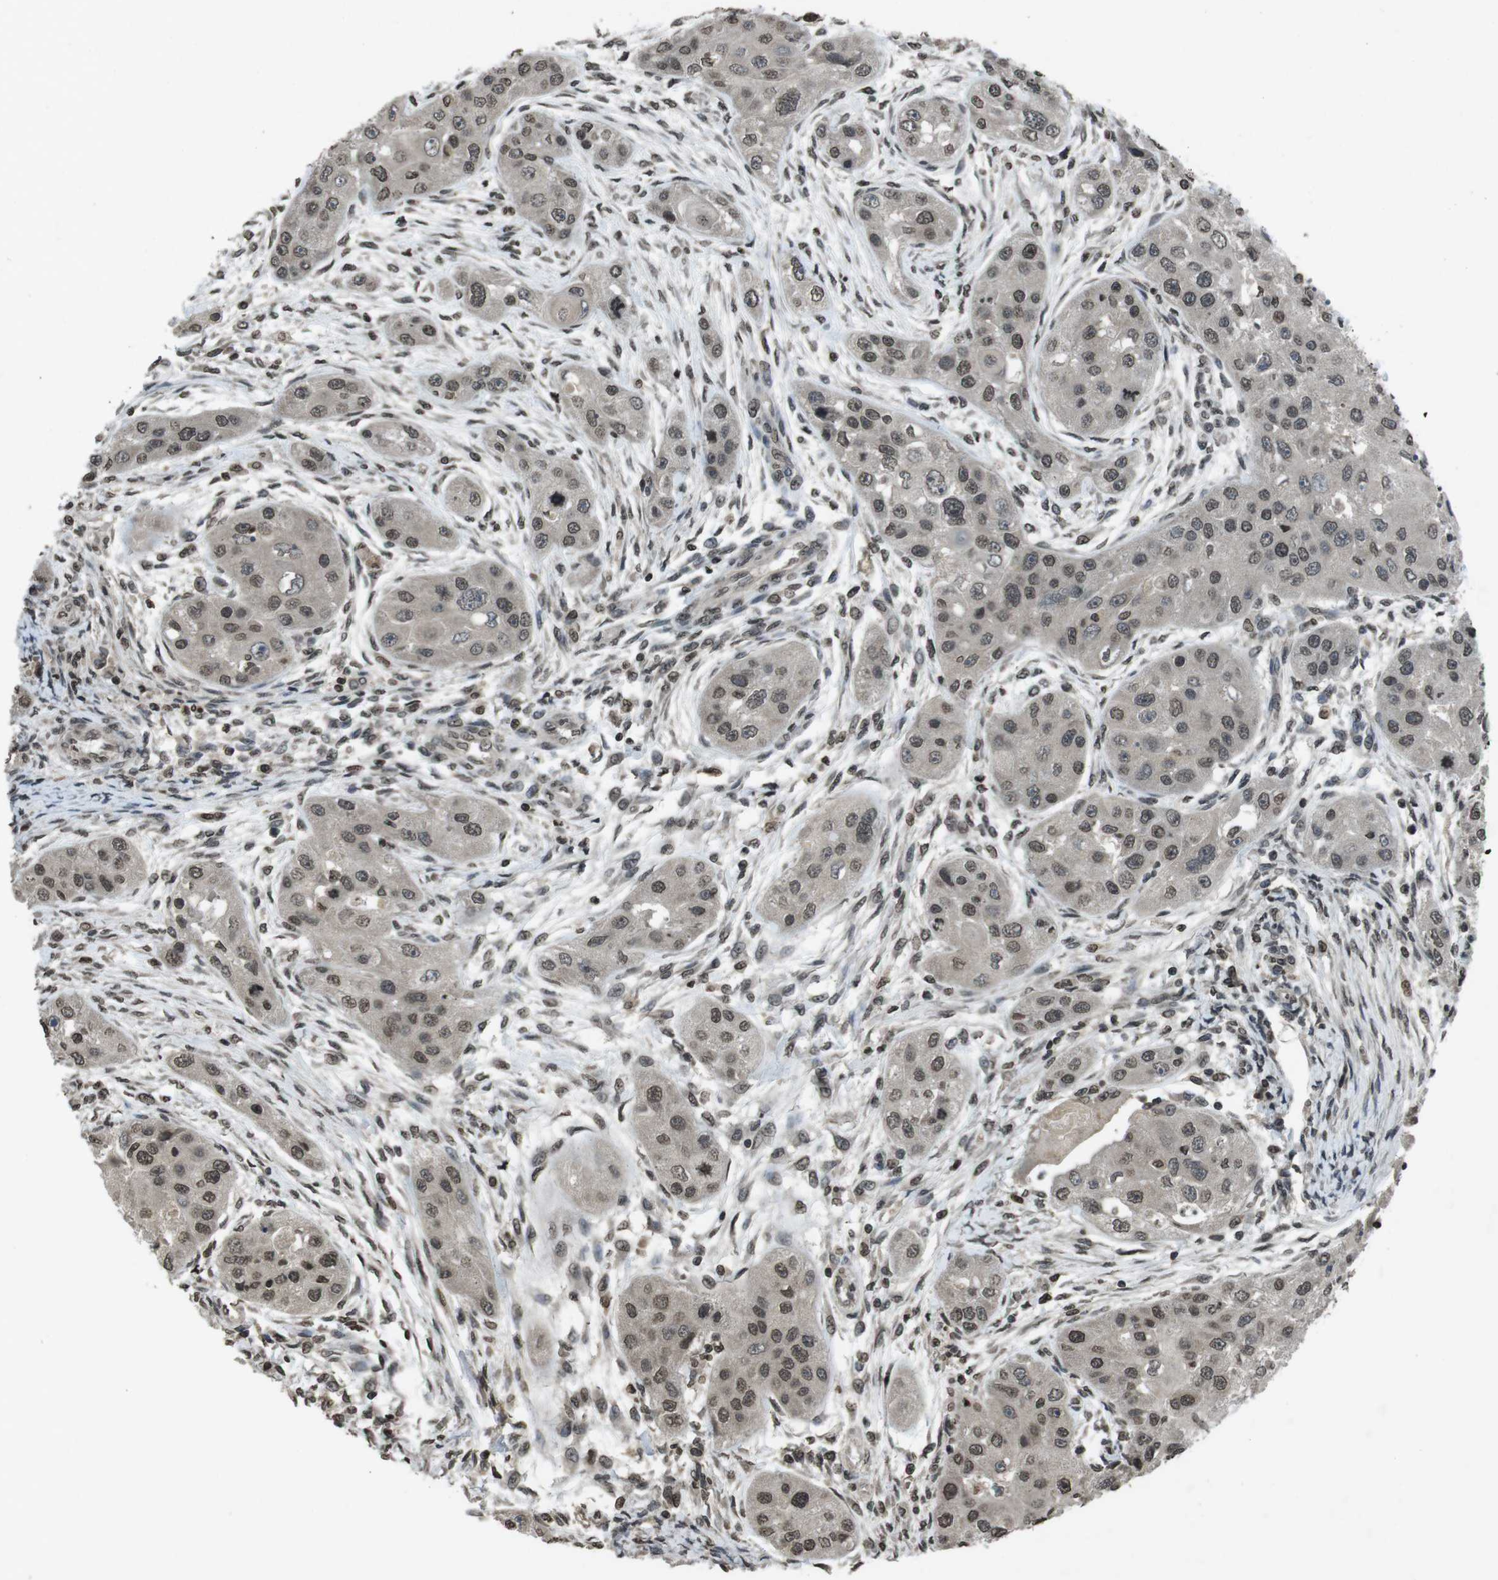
{"staining": {"intensity": "moderate", "quantity": ">75%", "location": "nuclear"}, "tissue": "head and neck cancer", "cell_type": "Tumor cells", "image_type": "cancer", "snomed": [{"axis": "morphology", "description": "Normal tissue, NOS"}, {"axis": "morphology", "description": "Squamous cell carcinoma, NOS"}, {"axis": "topography", "description": "Skeletal muscle"}, {"axis": "topography", "description": "Head-Neck"}], "caption": "Immunohistochemical staining of human head and neck cancer (squamous cell carcinoma) shows moderate nuclear protein expression in approximately >75% of tumor cells. The protein is shown in brown color, while the nuclei are stained blue.", "gene": "MAF", "patient": {"sex": "male", "age": 51}}